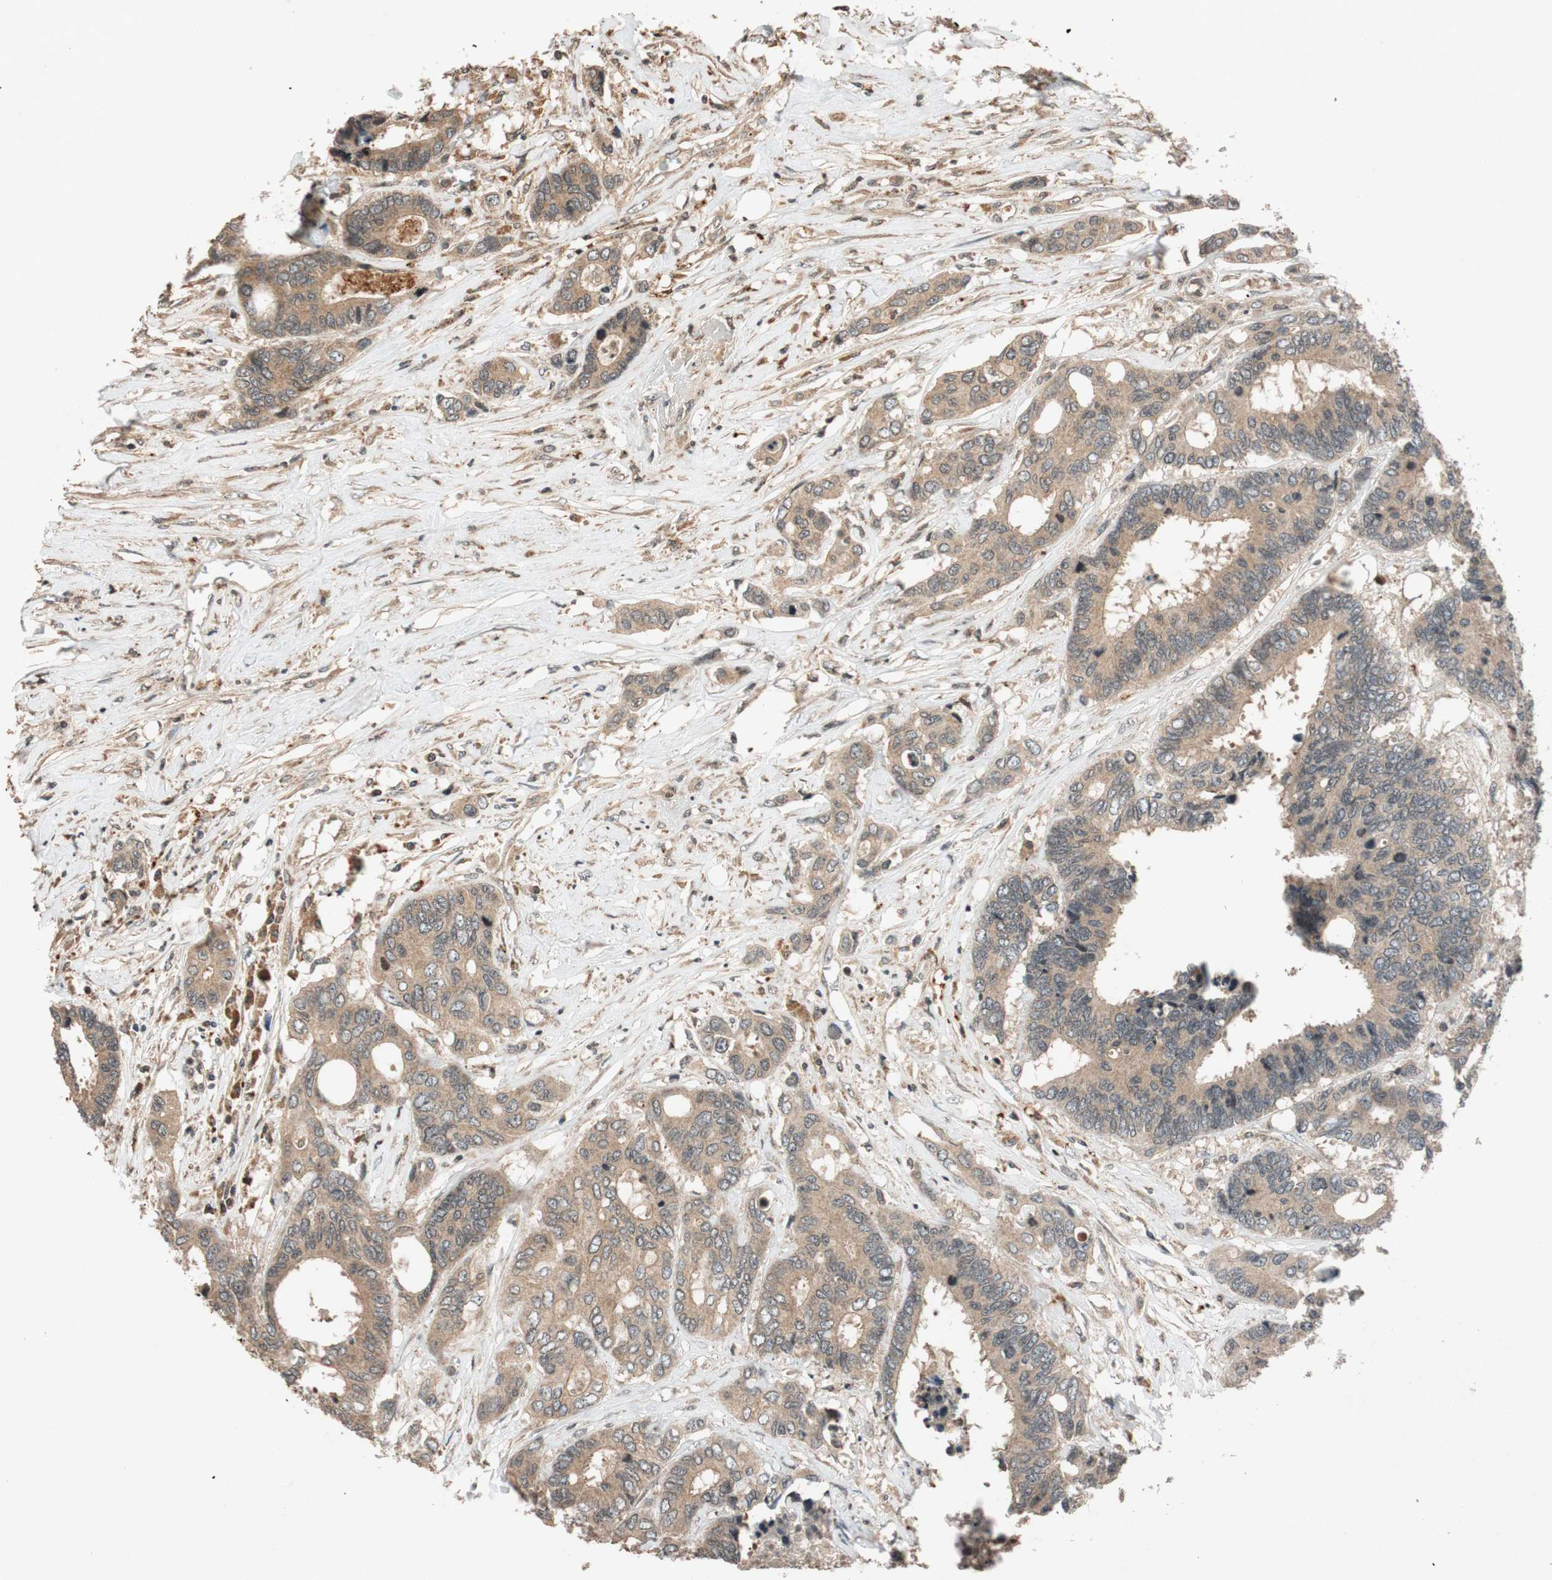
{"staining": {"intensity": "moderate", "quantity": ">75%", "location": "cytoplasmic/membranous"}, "tissue": "colorectal cancer", "cell_type": "Tumor cells", "image_type": "cancer", "snomed": [{"axis": "morphology", "description": "Adenocarcinoma, NOS"}, {"axis": "topography", "description": "Rectum"}], "caption": "This is an image of immunohistochemistry (IHC) staining of colorectal cancer, which shows moderate positivity in the cytoplasmic/membranous of tumor cells.", "gene": "GLB1", "patient": {"sex": "male", "age": 55}}